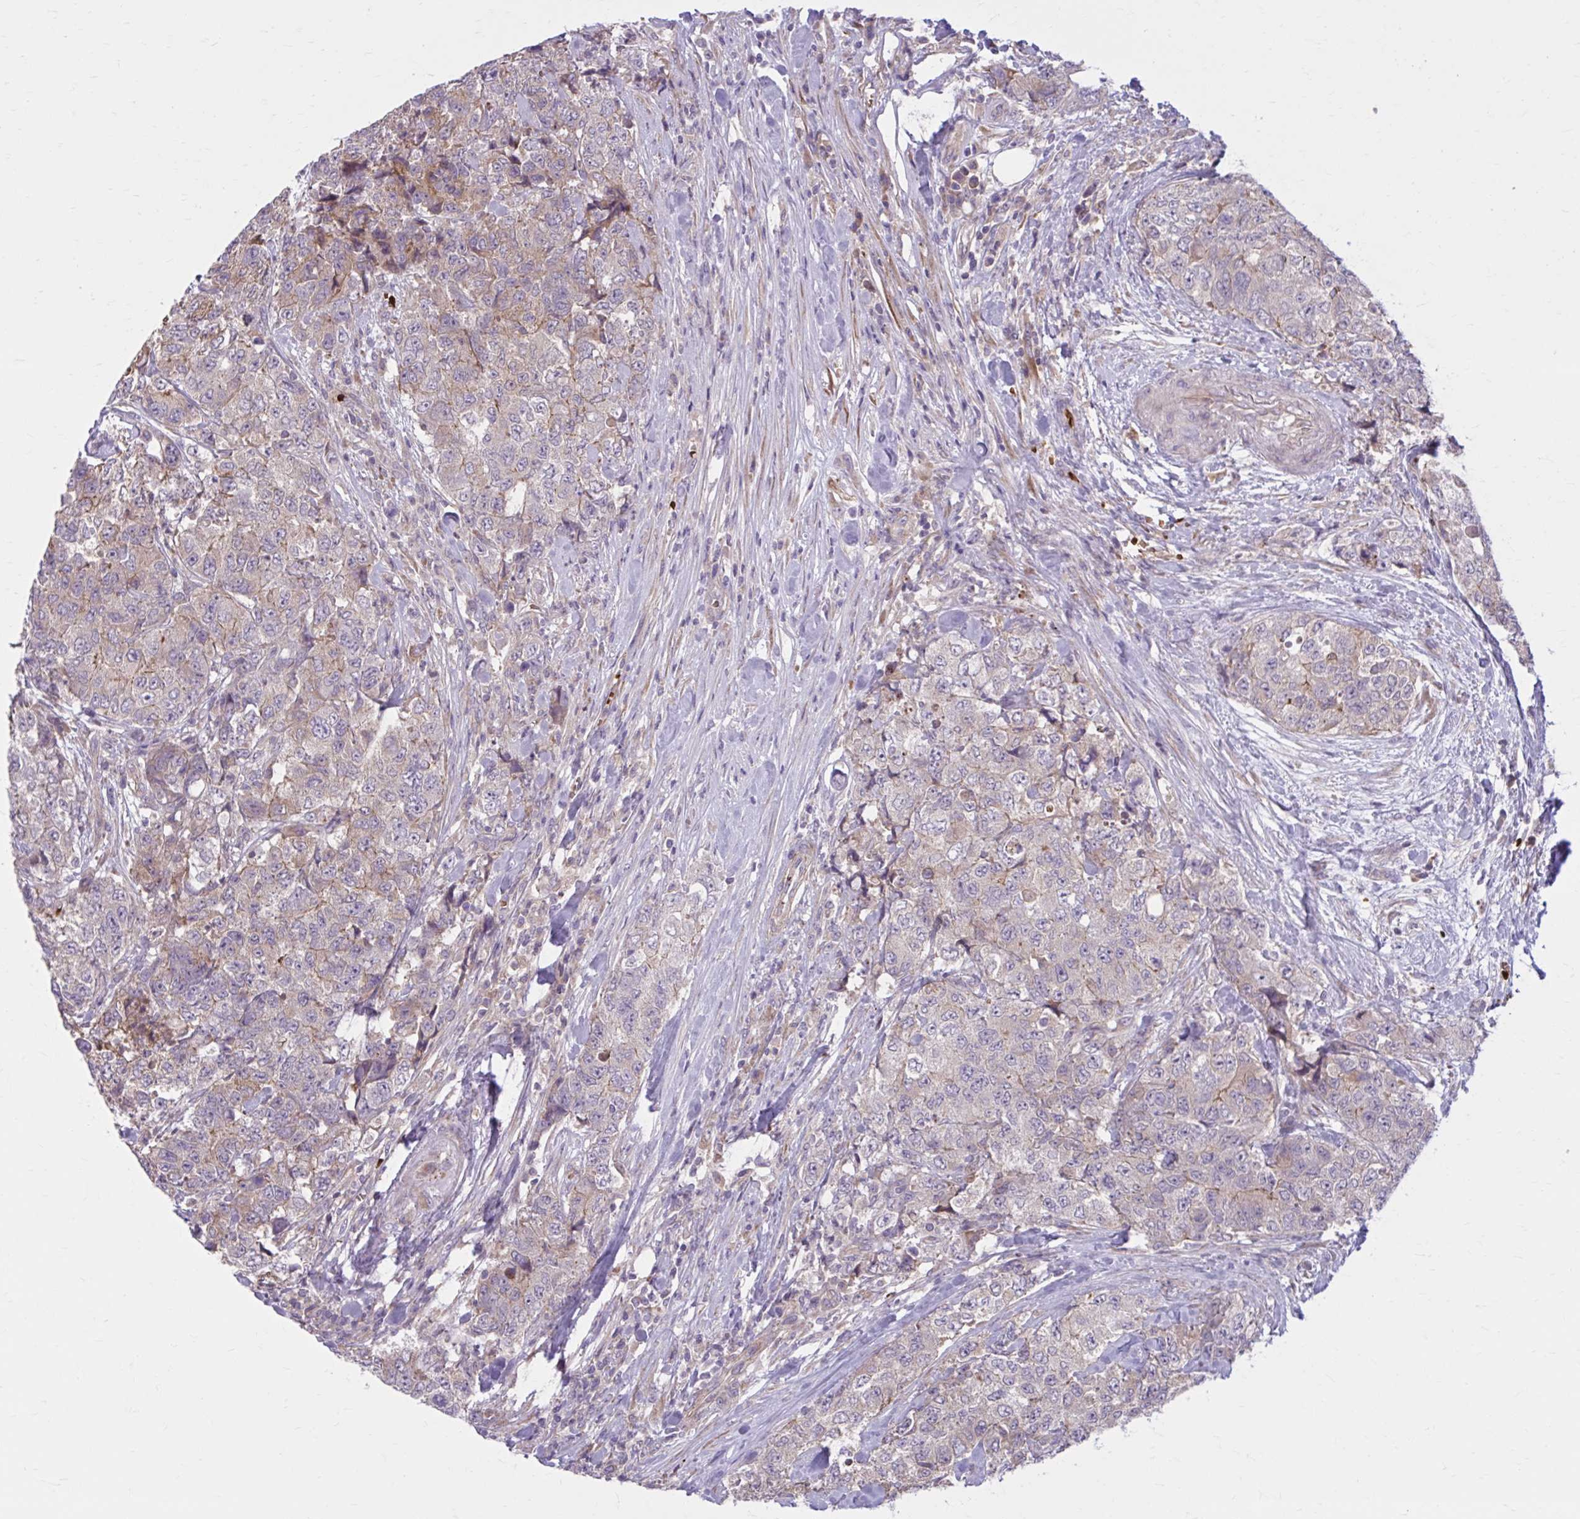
{"staining": {"intensity": "weak", "quantity": "25%-75%", "location": "cytoplasmic/membranous"}, "tissue": "urothelial cancer", "cell_type": "Tumor cells", "image_type": "cancer", "snomed": [{"axis": "morphology", "description": "Urothelial carcinoma, High grade"}, {"axis": "topography", "description": "Urinary bladder"}], "caption": "High-power microscopy captured an IHC image of urothelial cancer, revealing weak cytoplasmic/membranous staining in approximately 25%-75% of tumor cells. Nuclei are stained in blue.", "gene": "SNF8", "patient": {"sex": "female", "age": 78}}